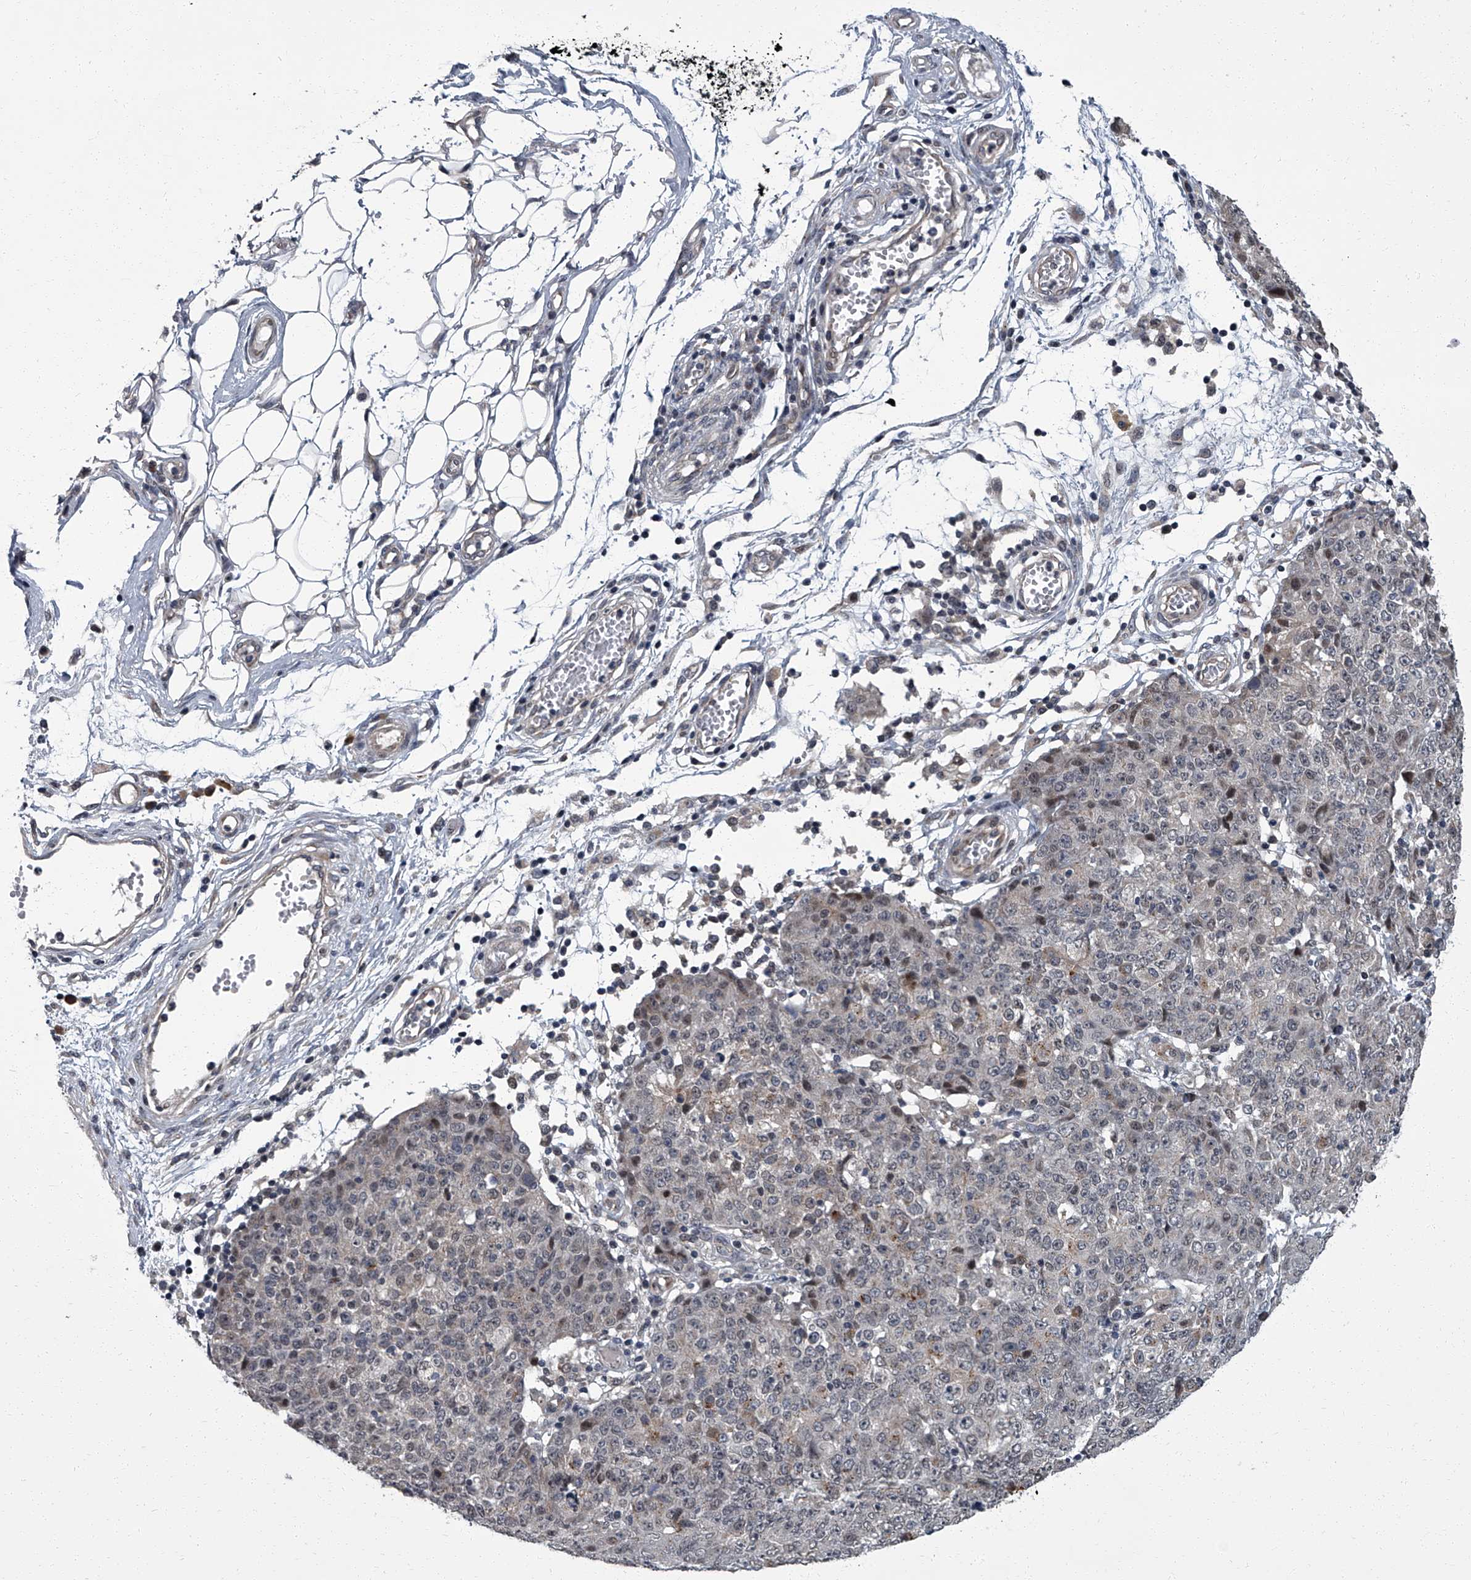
{"staining": {"intensity": "weak", "quantity": "<25%", "location": "nuclear"}, "tissue": "ovarian cancer", "cell_type": "Tumor cells", "image_type": "cancer", "snomed": [{"axis": "morphology", "description": "Carcinoma, endometroid"}, {"axis": "topography", "description": "Ovary"}], "caption": "This micrograph is of ovarian cancer stained with immunohistochemistry (IHC) to label a protein in brown with the nuclei are counter-stained blue. There is no expression in tumor cells. (Brightfield microscopy of DAB (3,3'-diaminobenzidine) immunohistochemistry at high magnification).", "gene": "ZNF274", "patient": {"sex": "female", "age": 42}}